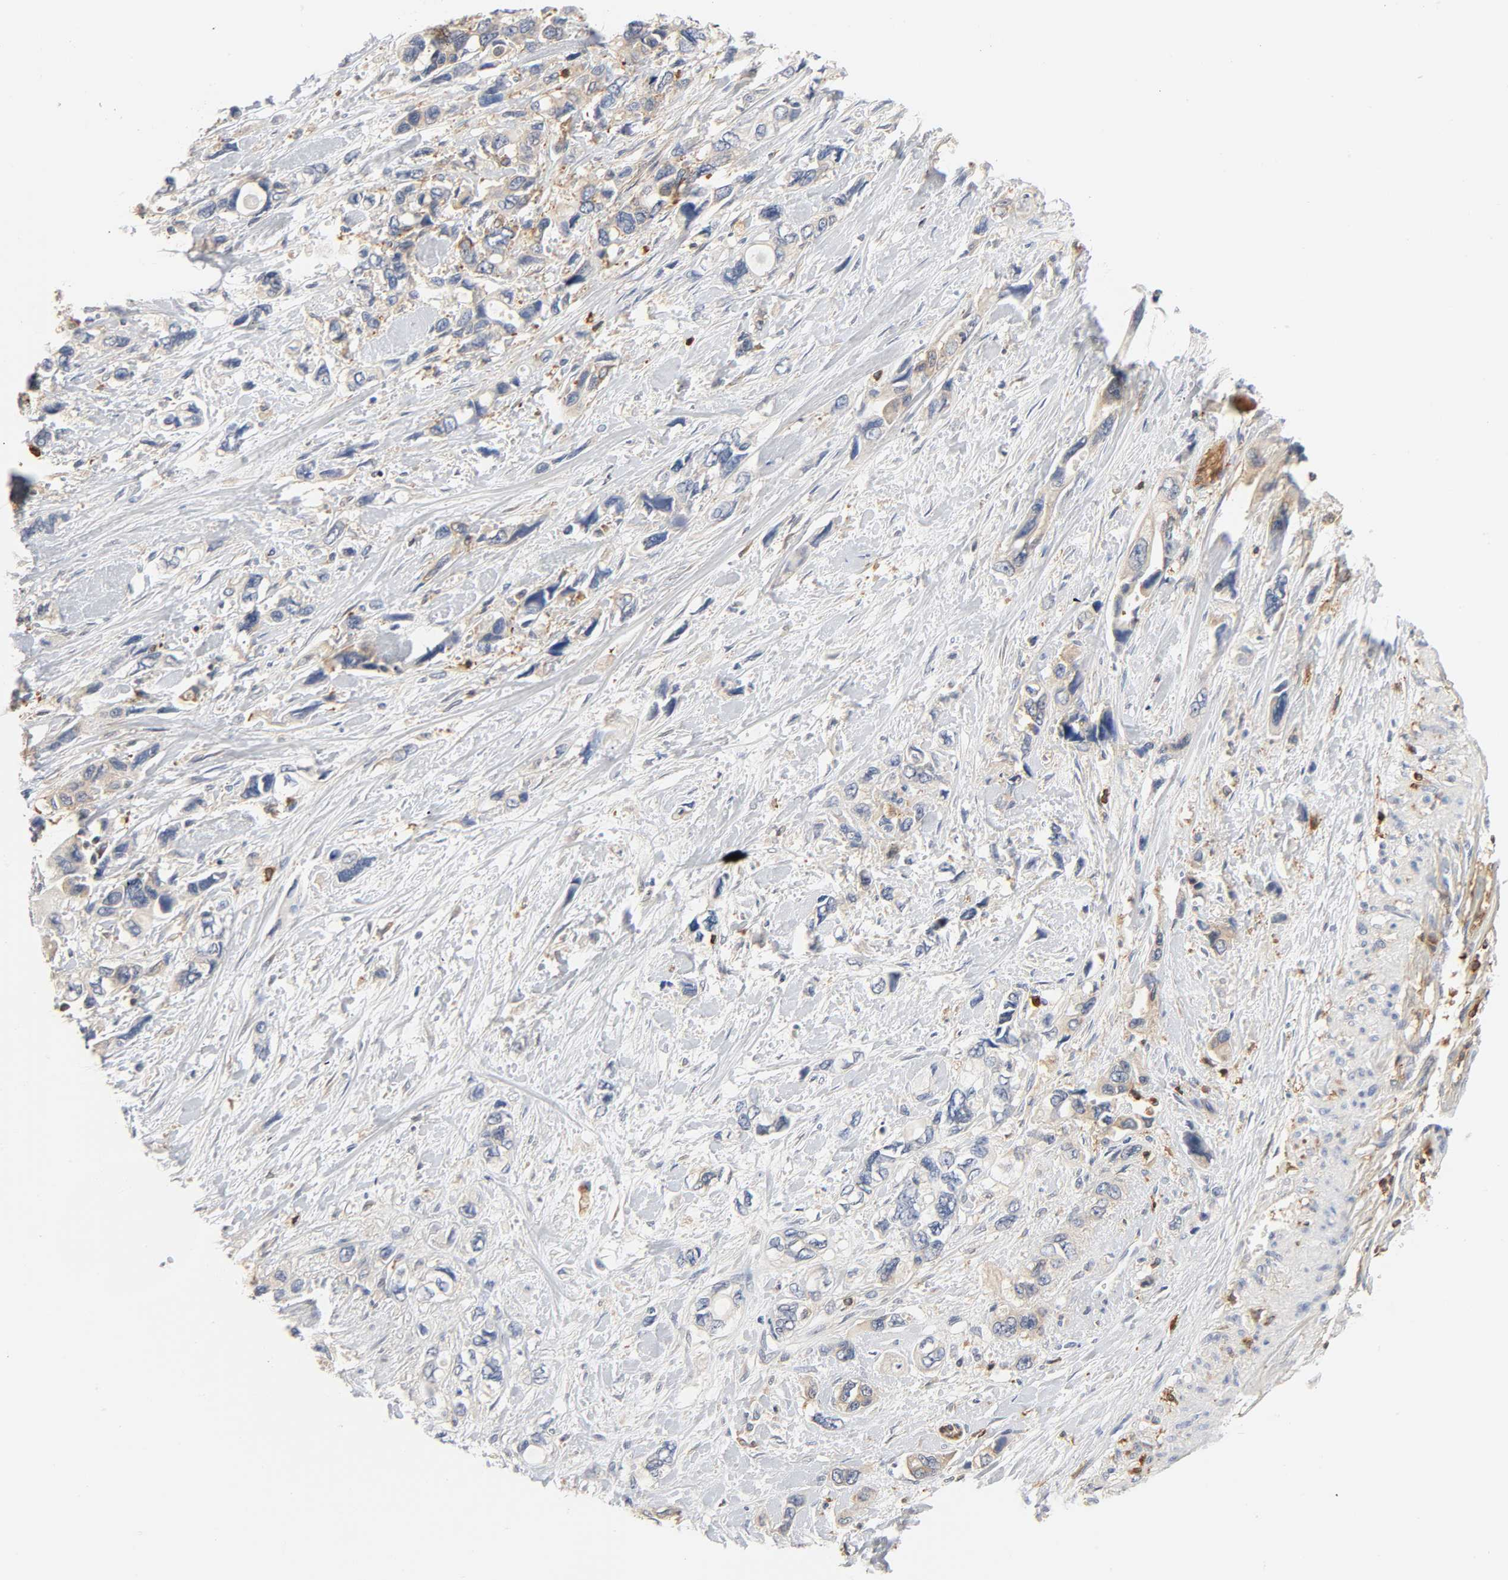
{"staining": {"intensity": "moderate", "quantity": "25%-75%", "location": "cytoplasmic/membranous"}, "tissue": "pancreatic cancer", "cell_type": "Tumor cells", "image_type": "cancer", "snomed": [{"axis": "morphology", "description": "Adenocarcinoma, NOS"}, {"axis": "topography", "description": "Pancreas"}], "caption": "Pancreatic cancer tissue exhibits moderate cytoplasmic/membranous expression in approximately 25%-75% of tumor cells, visualized by immunohistochemistry.", "gene": "BIN1", "patient": {"sex": "male", "age": 46}}